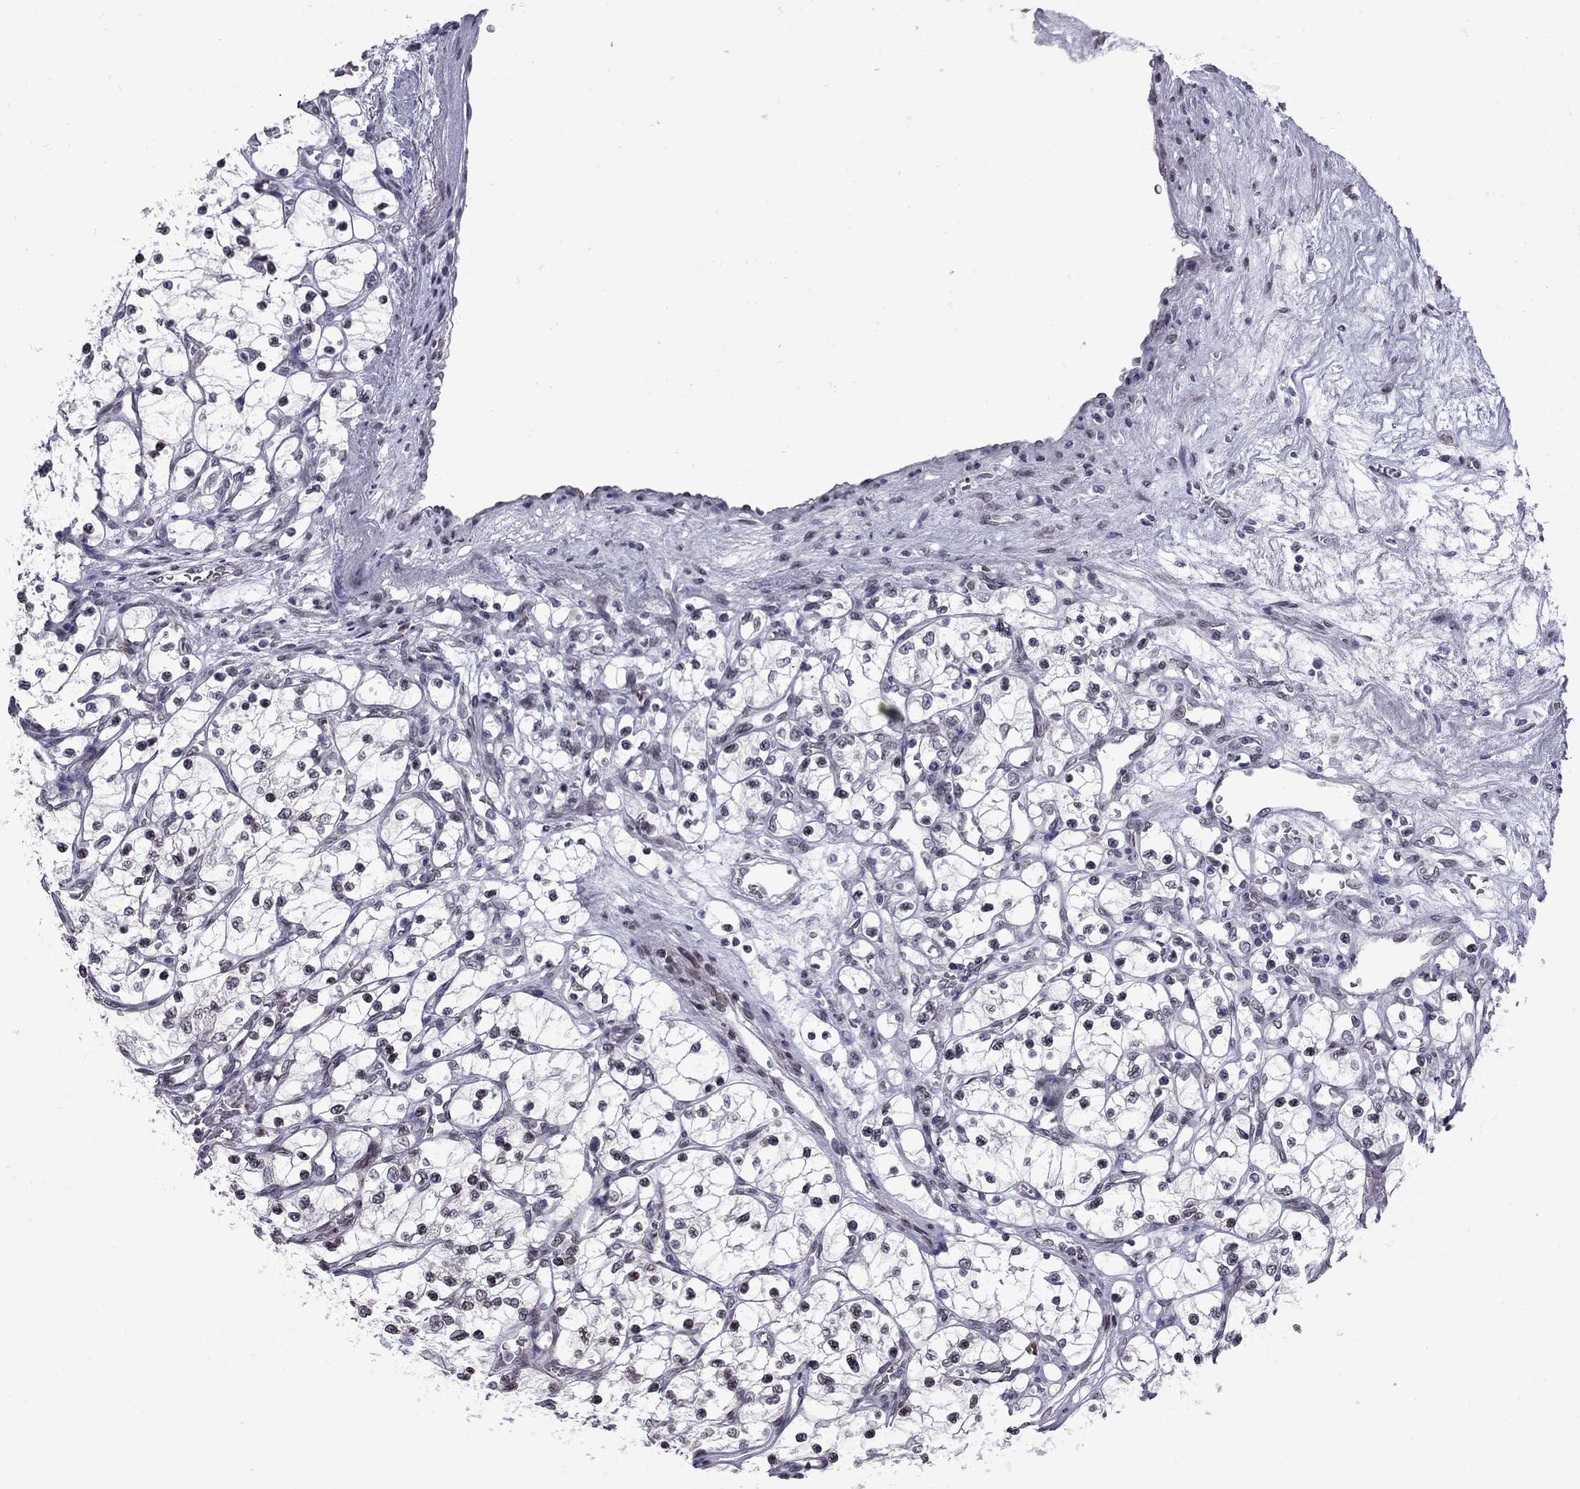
{"staining": {"intensity": "weak", "quantity": "<25%", "location": "nuclear"}, "tissue": "renal cancer", "cell_type": "Tumor cells", "image_type": "cancer", "snomed": [{"axis": "morphology", "description": "Adenocarcinoma, NOS"}, {"axis": "topography", "description": "Kidney"}], "caption": "Immunohistochemistry histopathology image of renal cancer (adenocarcinoma) stained for a protein (brown), which shows no expression in tumor cells.", "gene": "CLTCL1", "patient": {"sex": "female", "age": 69}}